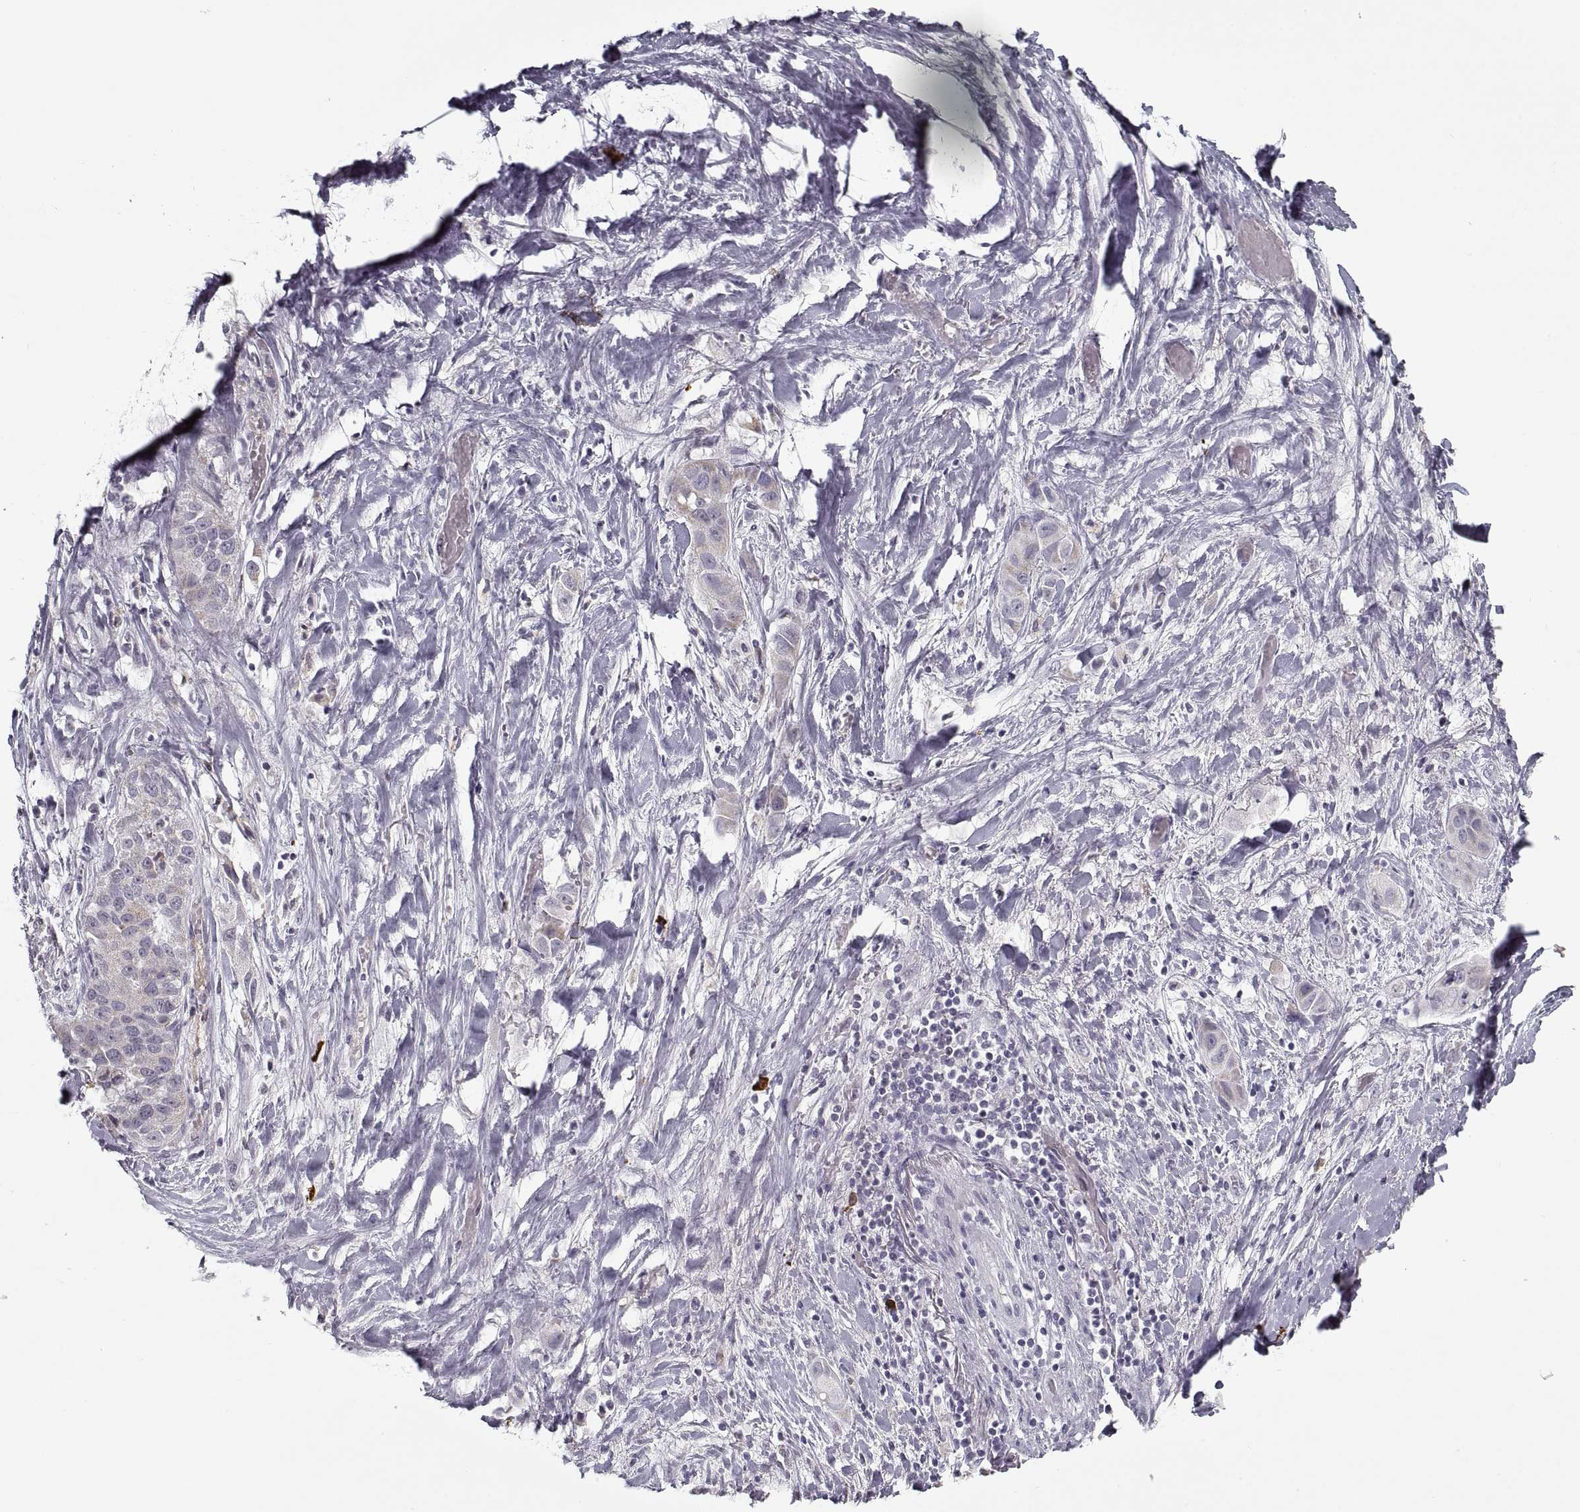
{"staining": {"intensity": "negative", "quantity": "none", "location": "none"}, "tissue": "liver cancer", "cell_type": "Tumor cells", "image_type": "cancer", "snomed": [{"axis": "morphology", "description": "Cholangiocarcinoma"}, {"axis": "topography", "description": "Liver"}], "caption": "Tumor cells are negative for protein expression in human liver cancer (cholangiocarcinoma).", "gene": "GAD2", "patient": {"sex": "female", "age": 52}}